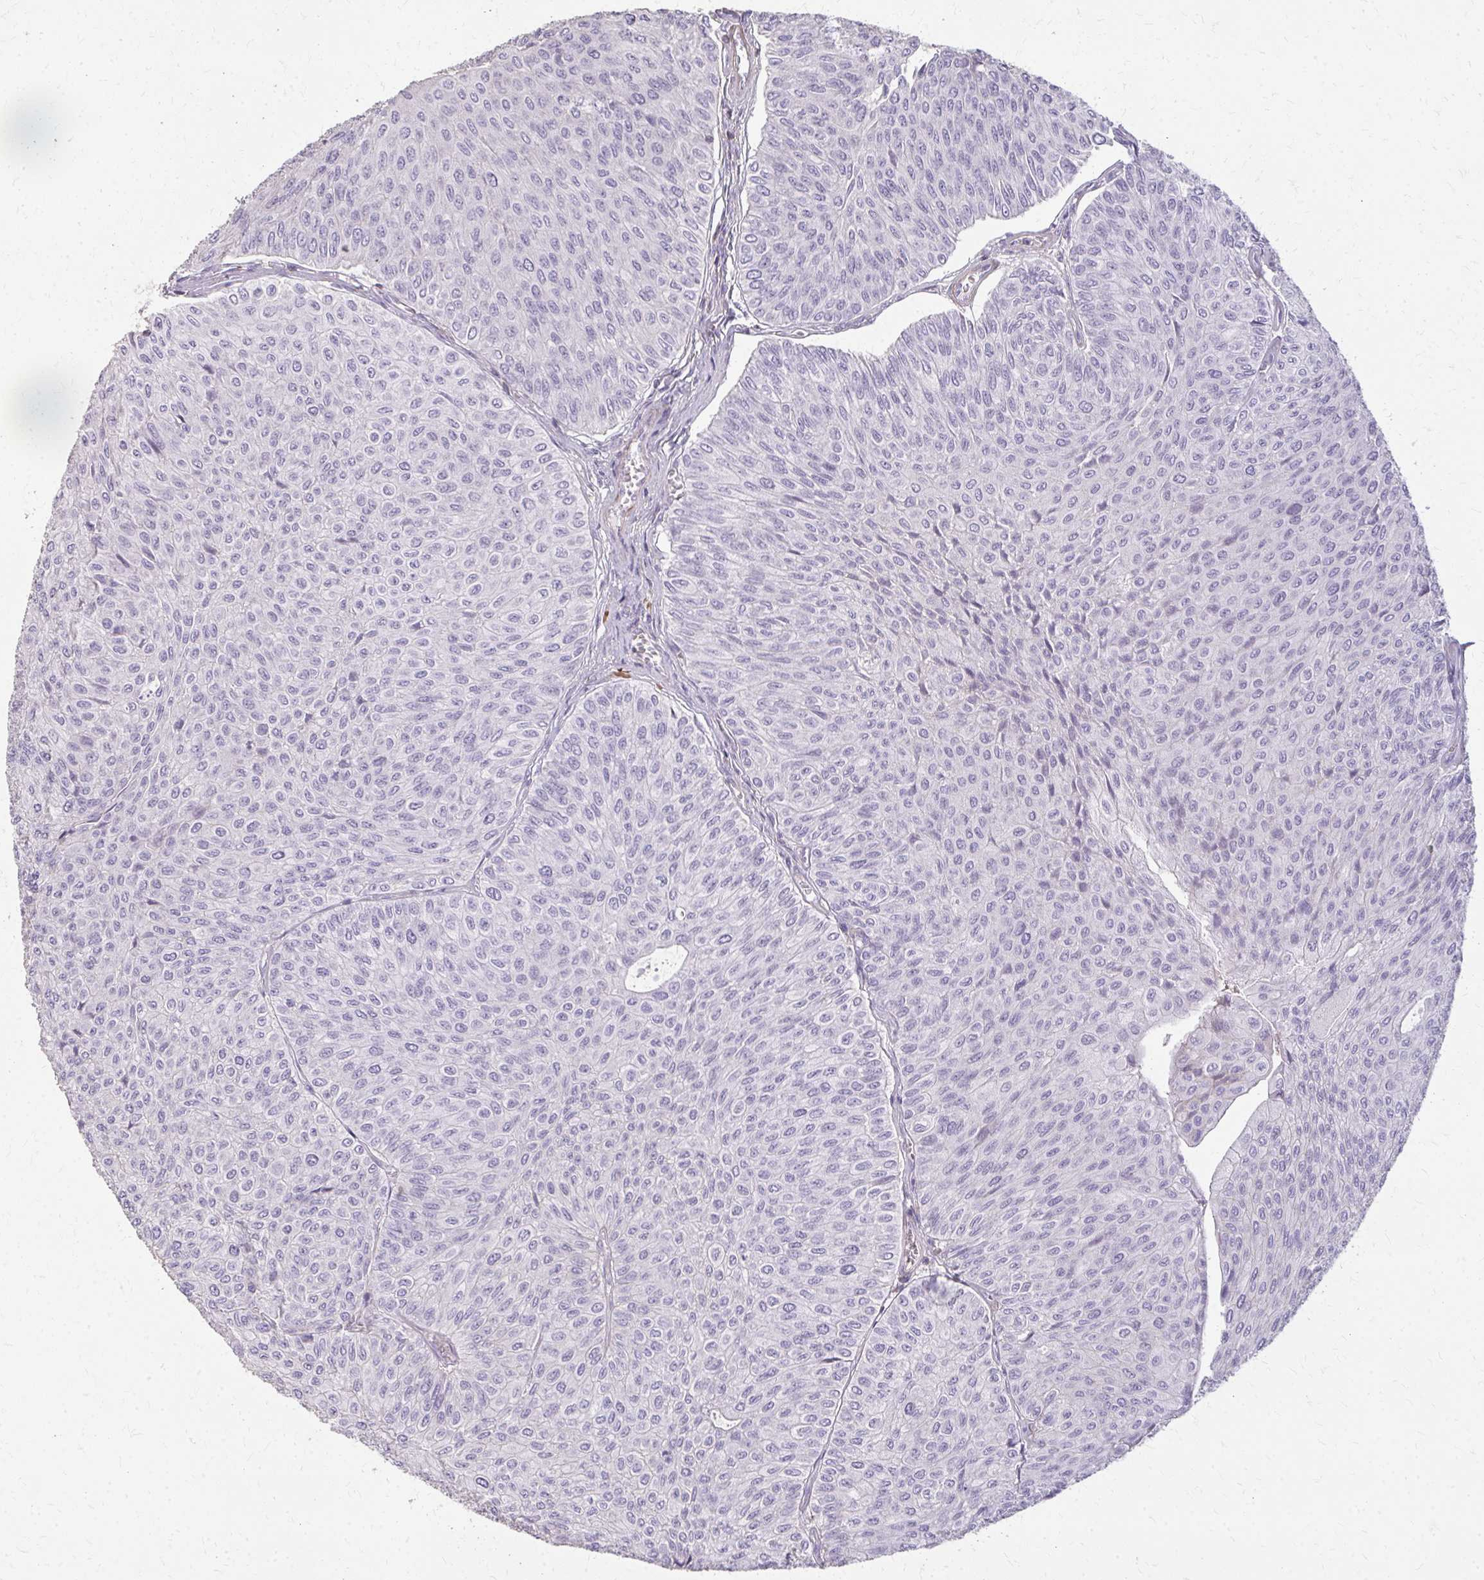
{"staining": {"intensity": "negative", "quantity": "none", "location": "none"}, "tissue": "urothelial cancer", "cell_type": "Tumor cells", "image_type": "cancer", "snomed": [{"axis": "morphology", "description": "Urothelial carcinoma, NOS"}, {"axis": "topography", "description": "Urinary bladder"}], "caption": "Immunohistochemistry image of human transitional cell carcinoma stained for a protein (brown), which displays no staining in tumor cells.", "gene": "TENM4", "patient": {"sex": "male", "age": 59}}